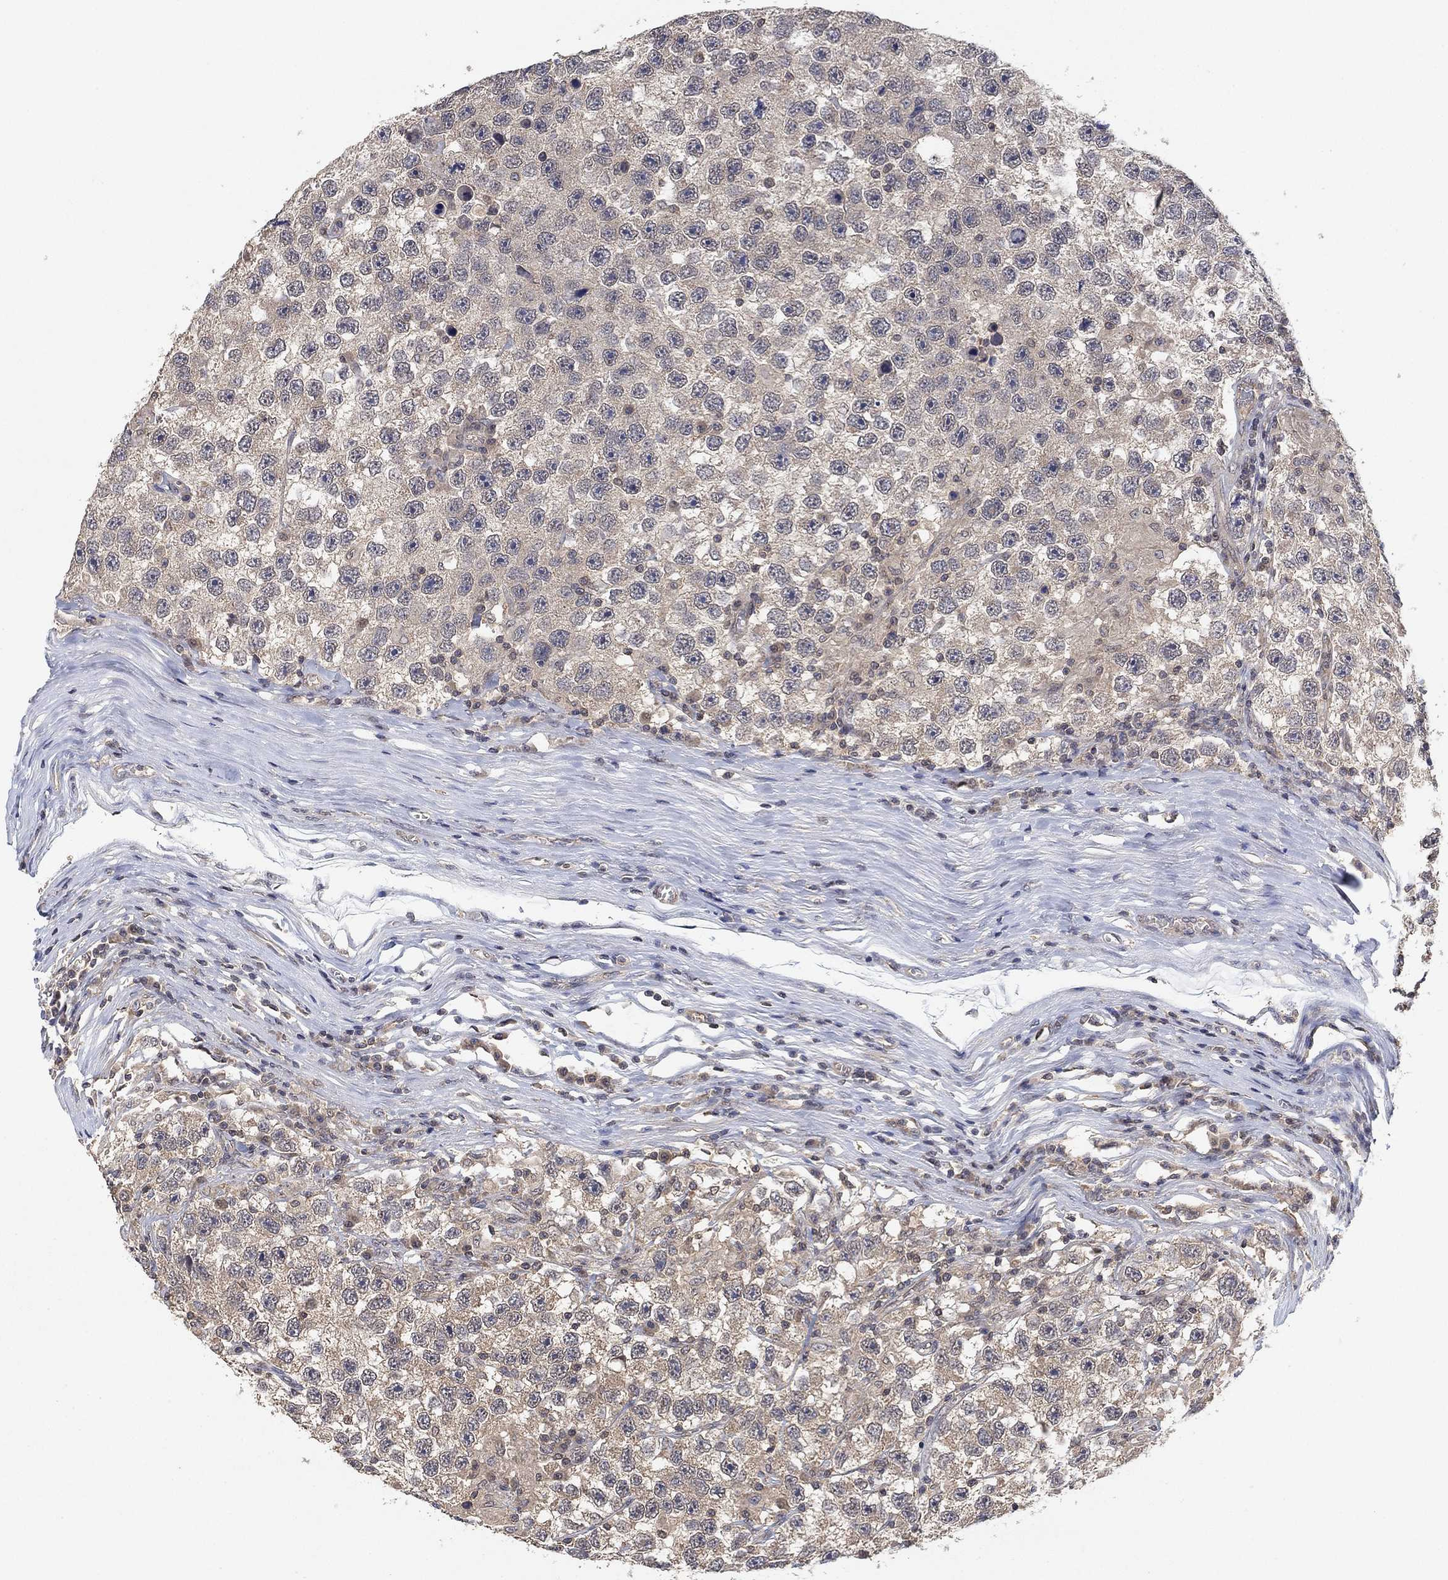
{"staining": {"intensity": "negative", "quantity": "none", "location": "none"}, "tissue": "testis cancer", "cell_type": "Tumor cells", "image_type": "cancer", "snomed": [{"axis": "morphology", "description": "Seminoma, NOS"}, {"axis": "topography", "description": "Testis"}], "caption": "Testis cancer stained for a protein using immunohistochemistry displays no positivity tumor cells.", "gene": "CCDC43", "patient": {"sex": "male", "age": 26}}